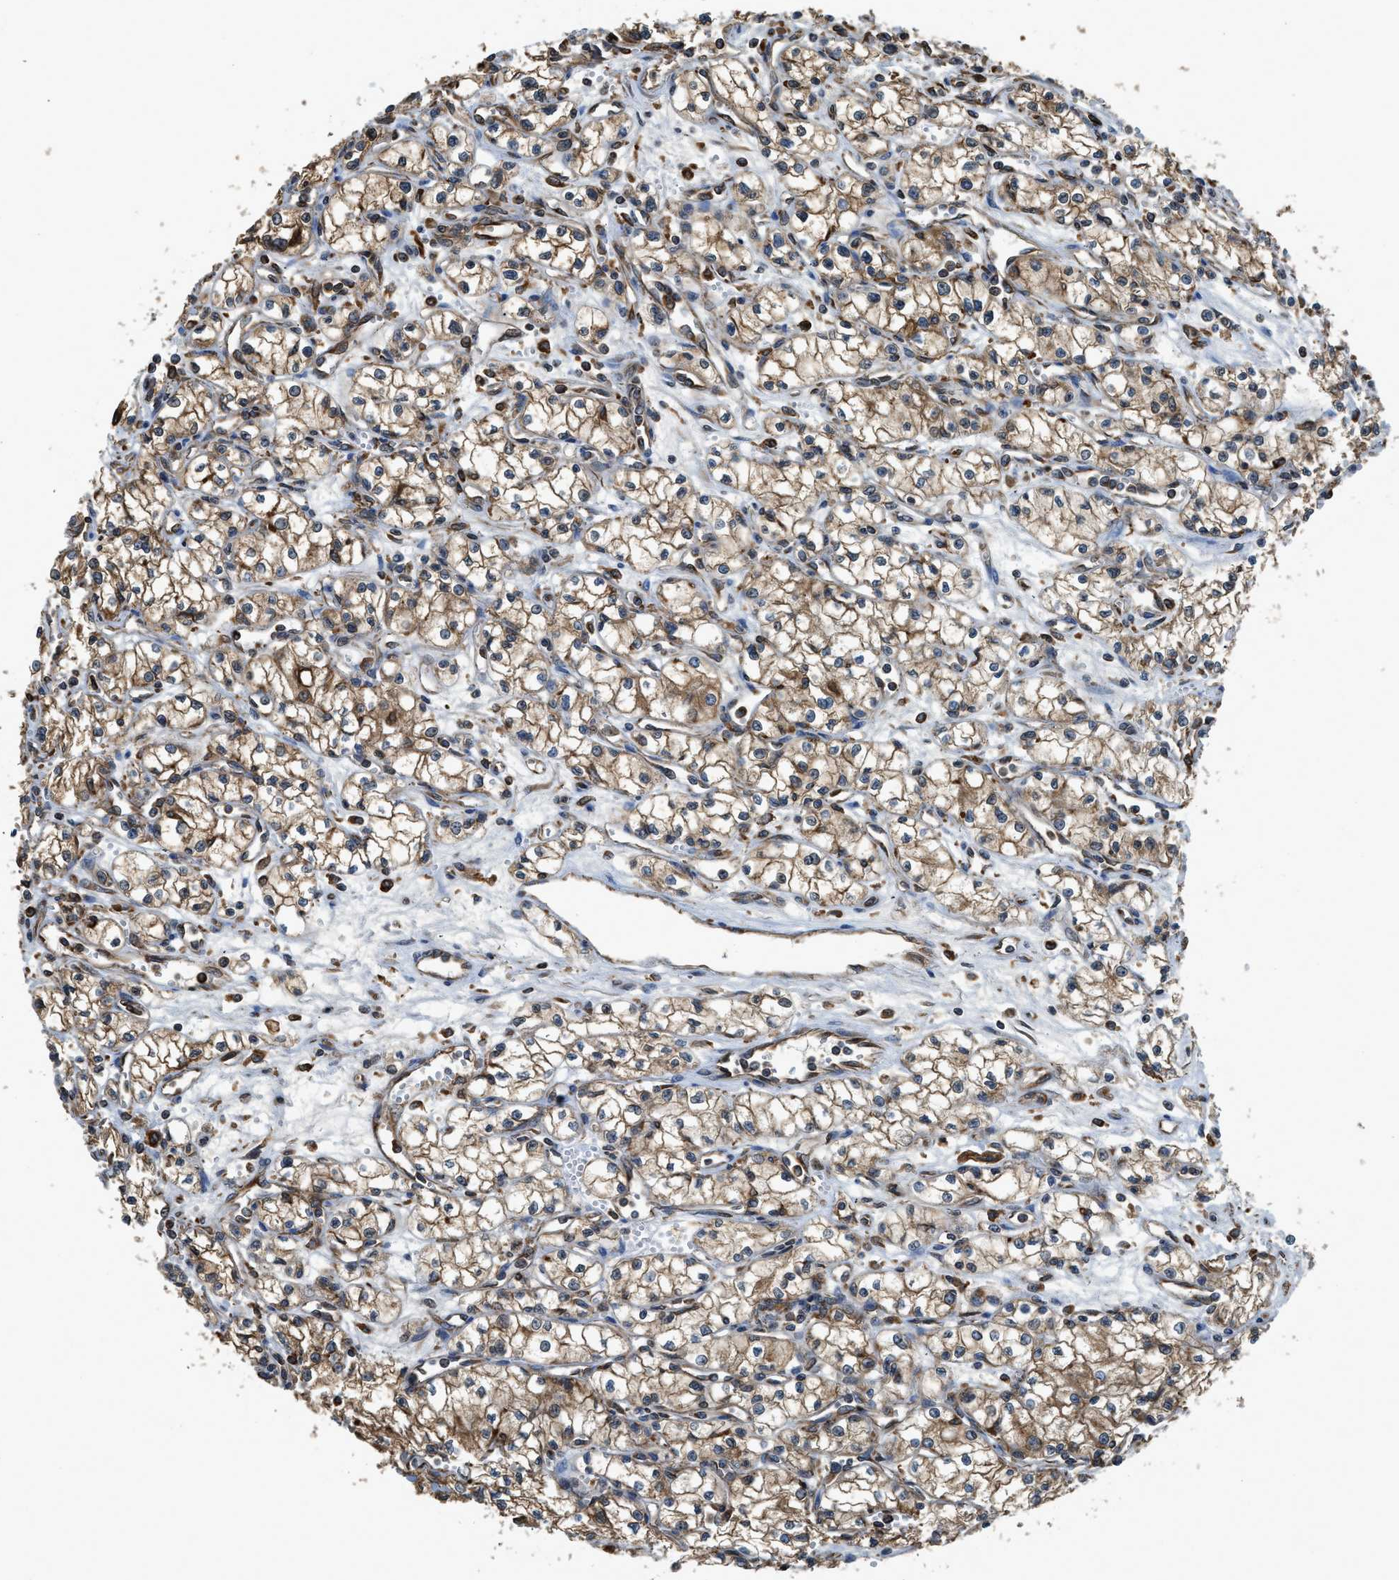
{"staining": {"intensity": "moderate", "quantity": ">75%", "location": "cytoplasmic/membranous"}, "tissue": "renal cancer", "cell_type": "Tumor cells", "image_type": "cancer", "snomed": [{"axis": "morphology", "description": "Normal tissue, NOS"}, {"axis": "morphology", "description": "Adenocarcinoma, NOS"}, {"axis": "topography", "description": "Kidney"}], "caption": "This is a photomicrograph of immunohistochemistry (IHC) staining of renal adenocarcinoma, which shows moderate expression in the cytoplasmic/membranous of tumor cells.", "gene": "BCAP31", "patient": {"sex": "male", "age": 59}}